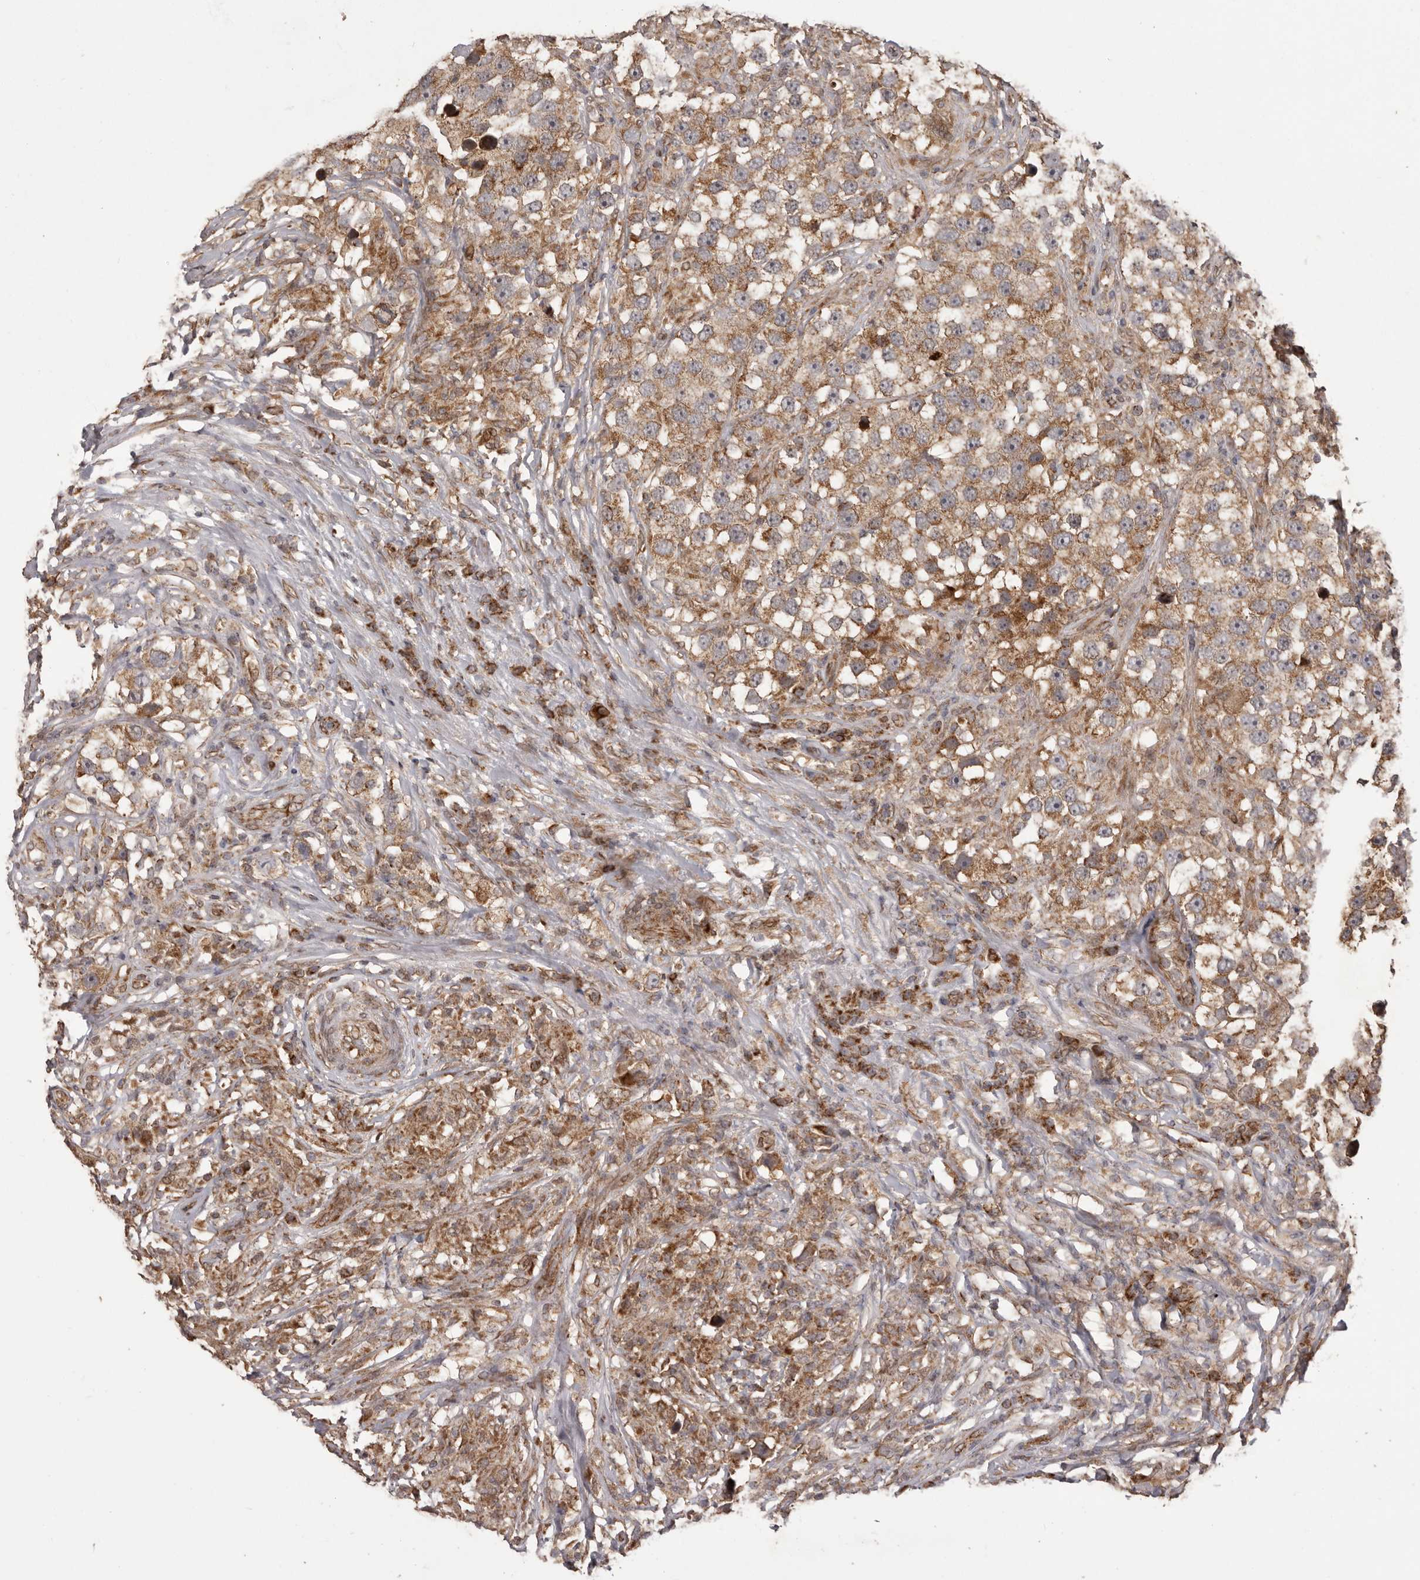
{"staining": {"intensity": "moderate", "quantity": ">75%", "location": "cytoplasmic/membranous"}, "tissue": "testis cancer", "cell_type": "Tumor cells", "image_type": "cancer", "snomed": [{"axis": "morphology", "description": "Seminoma, NOS"}, {"axis": "topography", "description": "Testis"}], "caption": "Immunohistochemistry micrograph of human testis cancer stained for a protein (brown), which displays medium levels of moderate cytoplasmic/membranous positivity in about >75% of tumor cells.", "gene": "CHRM2", "patient": {"sex": "male", "age": 49}}